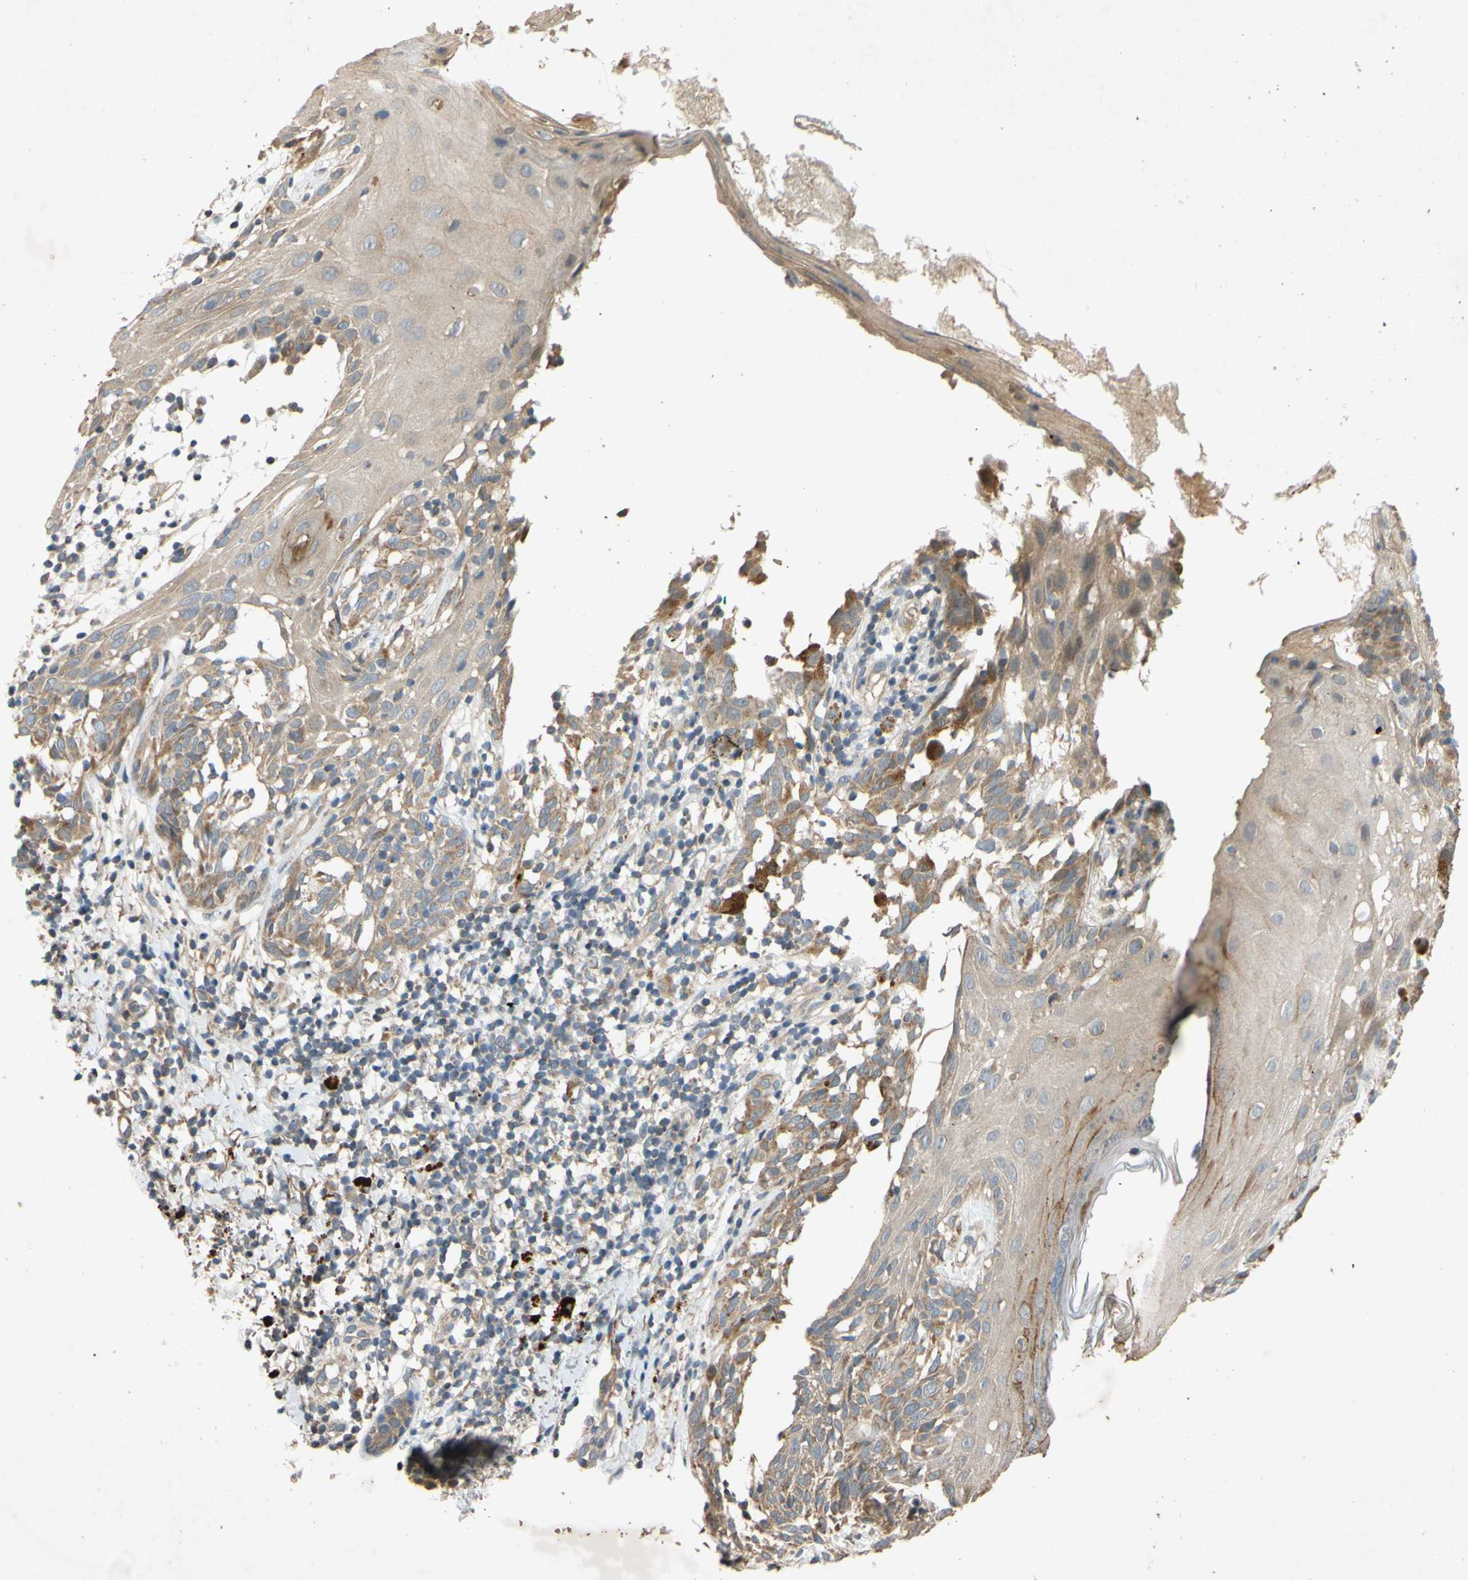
{"staining": {"intensity": "weak", "quantity": ">75%", "location": "cytoplasmic/membranous"}, "tissue": "melanoma", "cell_type": "Tumor cells", "image_type": "cancer", "snomed": [{"axis": "morphology", "description": "Malignant melanoma, NOS"}, {"axis": "topography", "description": "Skin"}], "caption": "Immunohistochemical staining of malignant melanoma shows weak cytoplasmic/membranous protein staining in about >75% of tumor cells.", "gene": "PARD6A", "patient": {"sex": "female", "age": 46}}